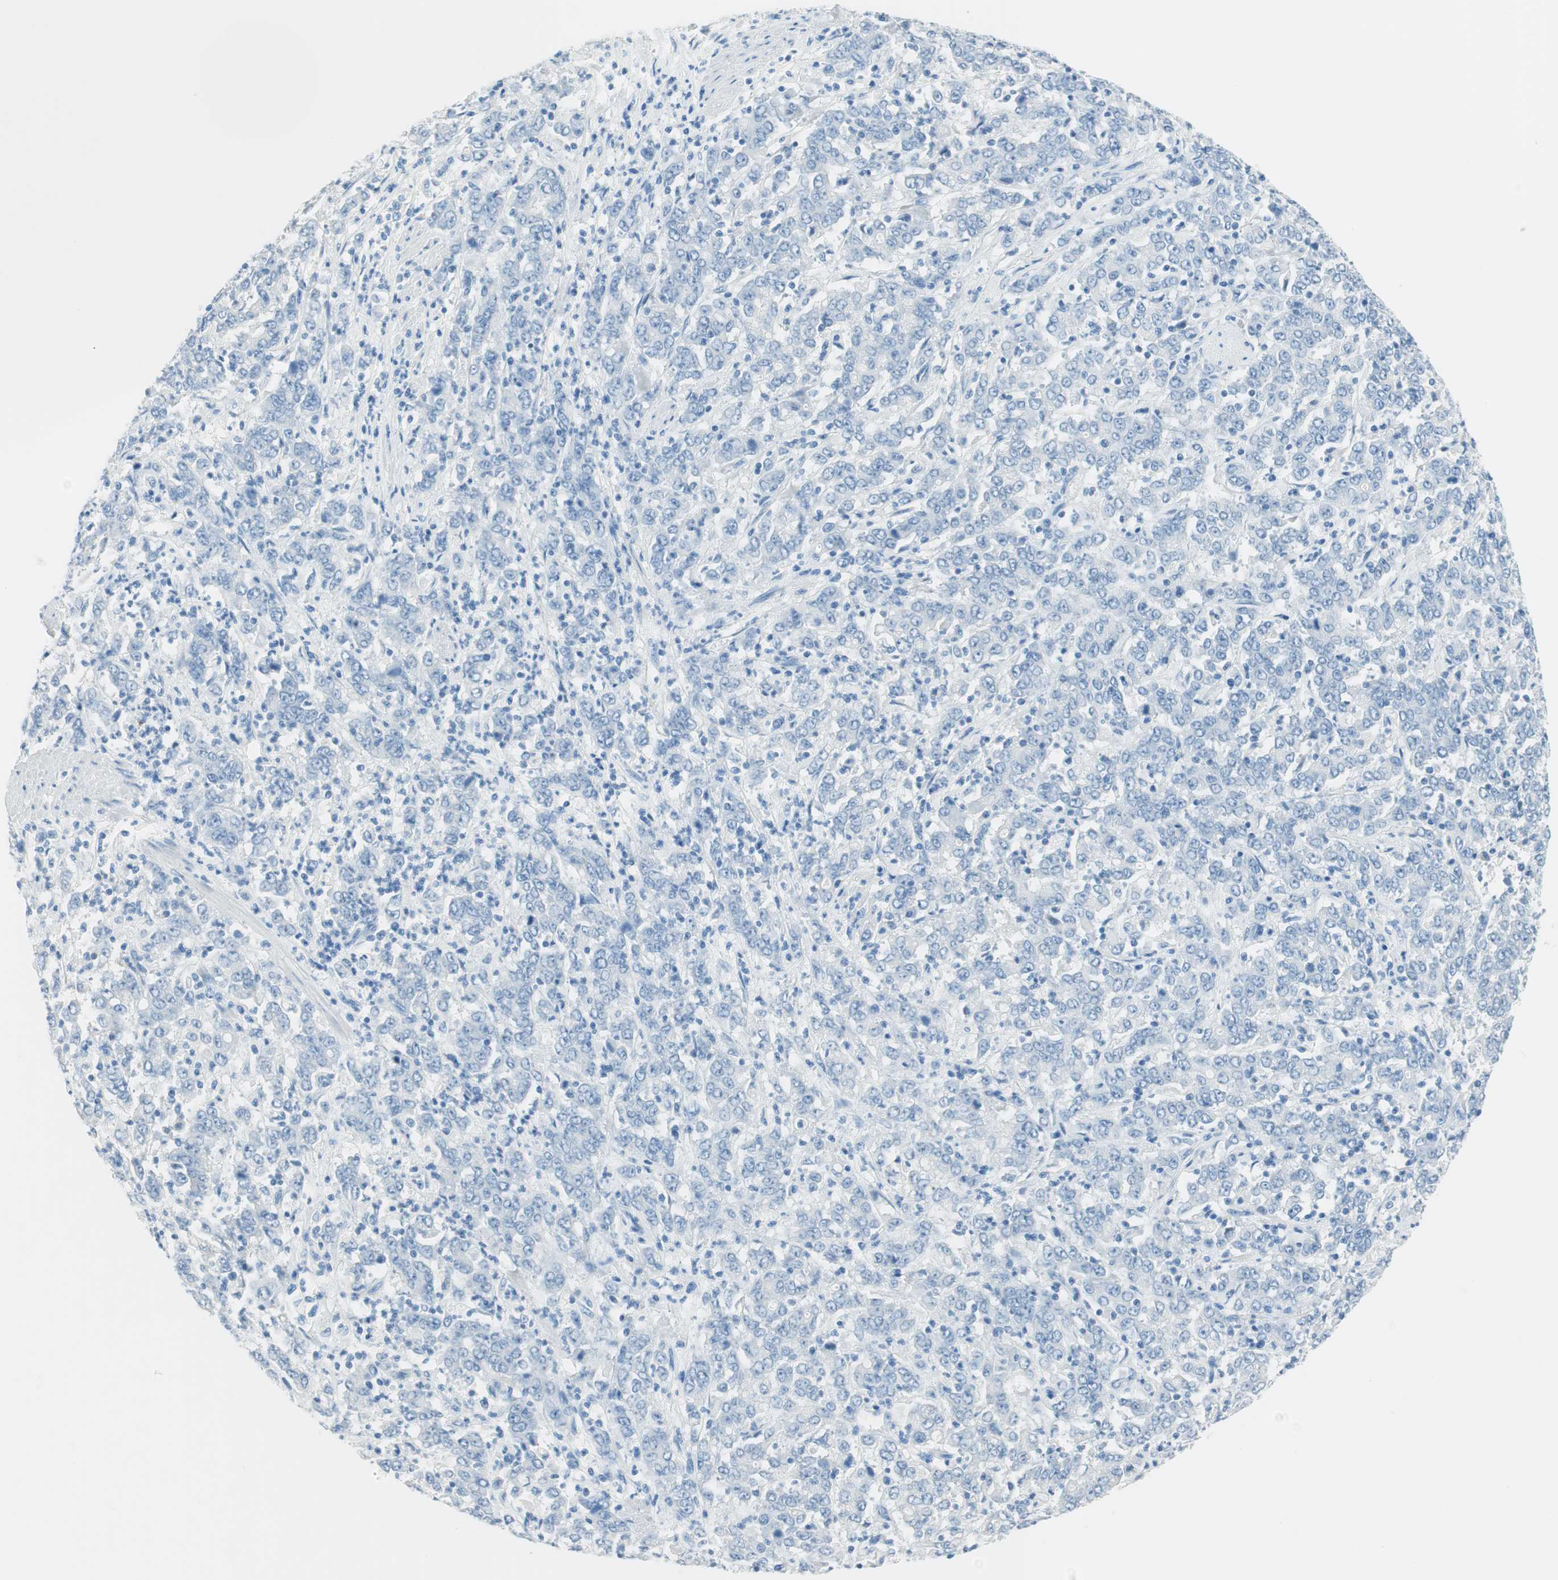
{"staining": {"intensity": "negative", "quantity": "none", "location": "none"}, "tissue": "stomach cancer", "cell_type": "Tumor cells", "image_type": "cancer", "snomed": [{"axis": "morphology", "description": "Adenocarcinoma, NOS"}, {"axis": "topography", "description": "Stomach, lower"}], "caption": "Adenocarcinoma (stomach) was stained to show a protein in brown. There is no significant staining in tumor cells.", "gene": "TNFRSF13C", "patient": {"sex": "female", "age": 71}}